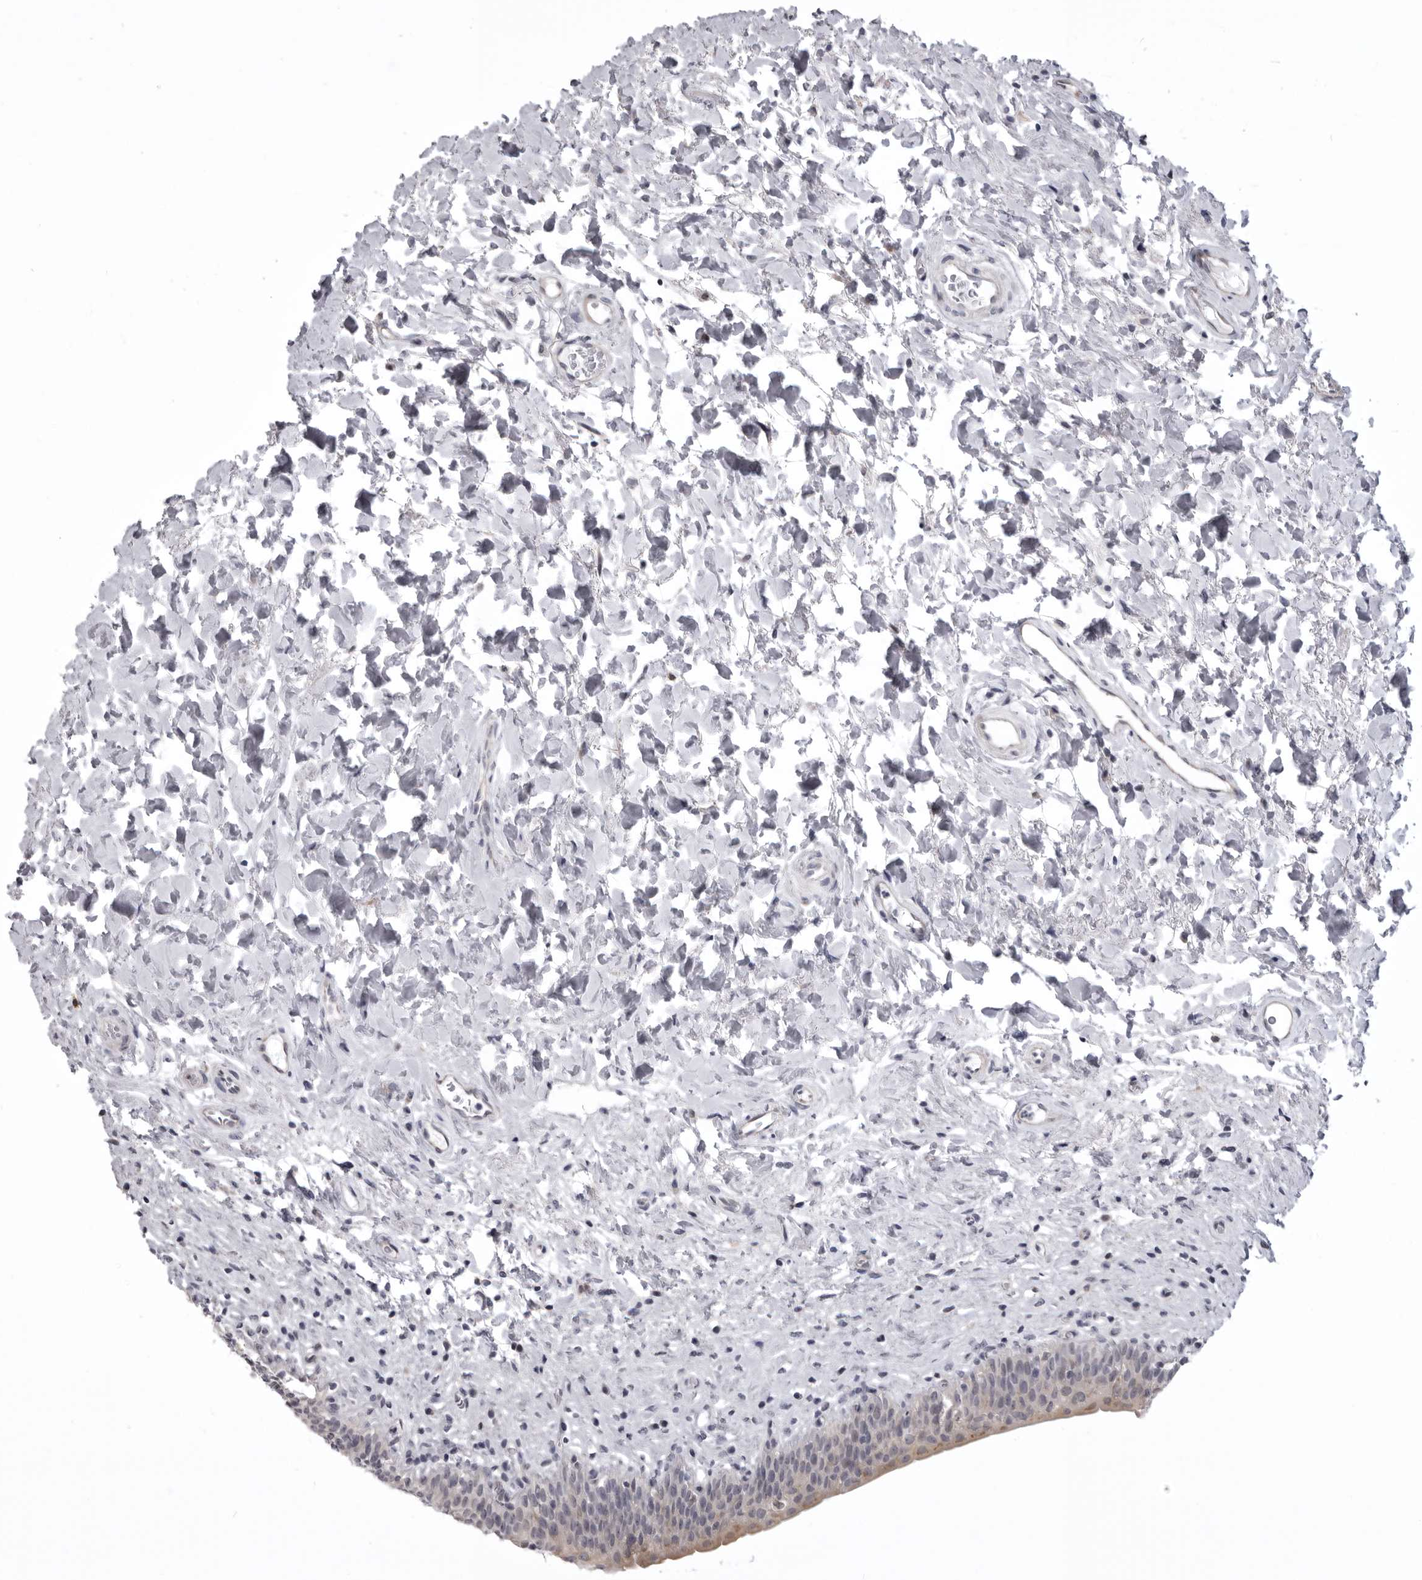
{"staining": {"intensity": "weak", "quantity": "<25%", "location": "cytoplasmic/membranous"}, "tissue": "urinary bladder", "cell_type": "Urothelial cells", "image_type": "normal", "snomed": [{"axis": "morphology", "description": "Normal tissue, NOS"}, {"axis": "topography", "description": "Urinary bladder"}], "caption": "Immunohistochemistry (IHC) photomicrograph of unremarkable urinary bladder: human urinary bladder stained with DAB (3,3'-diaminobenzidine) demonstrates no significant protein positivity in urothelial cells. The staining was performed using DAB (3,3'-diaminobenzidine) to visualize the protein expression in brown, while the nuclei were stained in blue with hematoxylin (Magnification: 20x).", "gene": "NCEH1", "patient": {"sex": "male", "age": 83}}